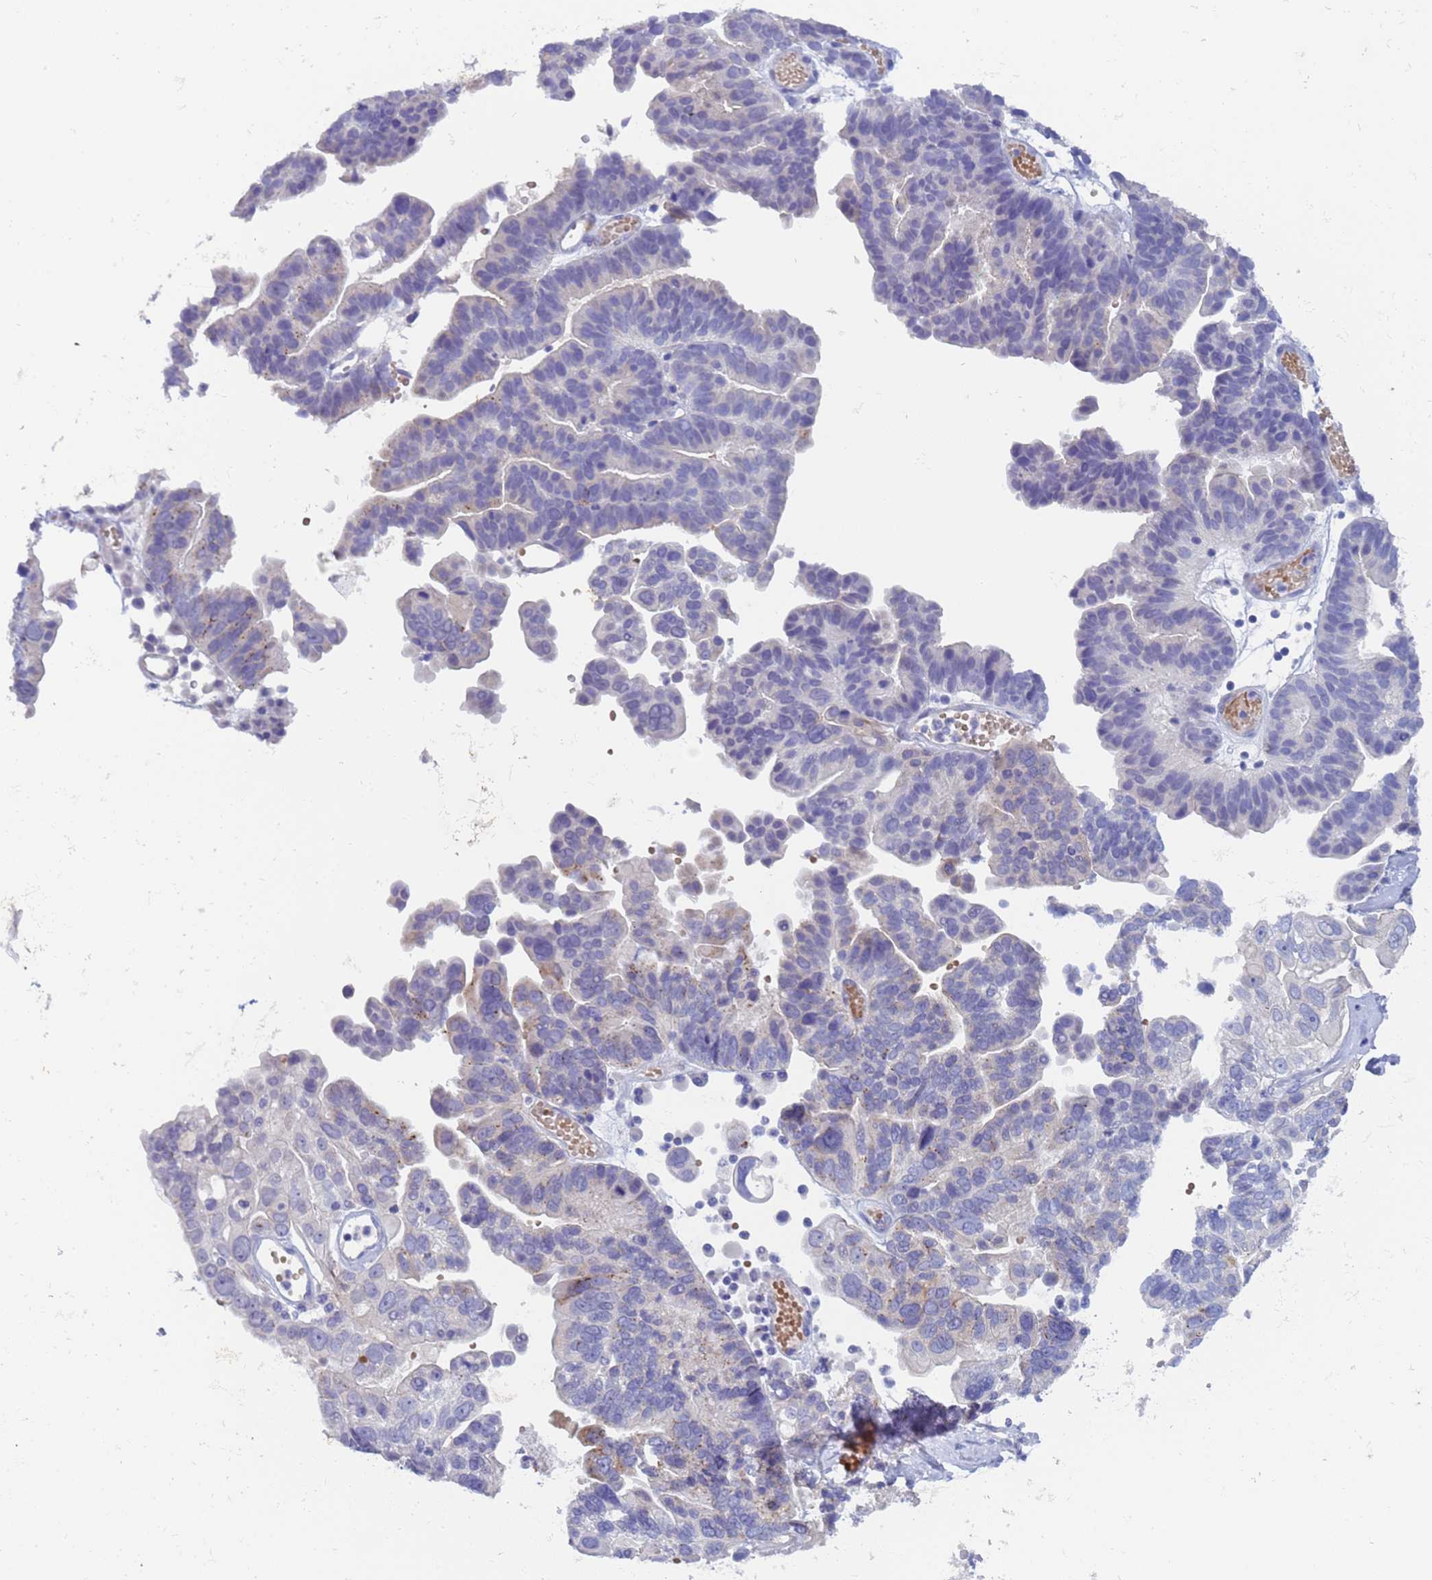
{"staining": {"intensity": "negative", "quantity": "none", "location": "none"}, "tissue": "ovarian cancer", "cell_type": "Tumor cells", "image_type": "cancer", "snomed": [{"axis": "morphology", "description": "Cystadenocarcinoma, serous, NOS"}, {"axis": "topography", "description": "Ovary"}], "caption": "Immunohistochemistry (IHC) micrograph of neoplastic tissue: ovarian serous cystadenocarcinoma stained with DAB reveals no significant protein expression in tumor cells.", "gene": "KBTBD3", "patient": {"sex": "female", "age": 56}}